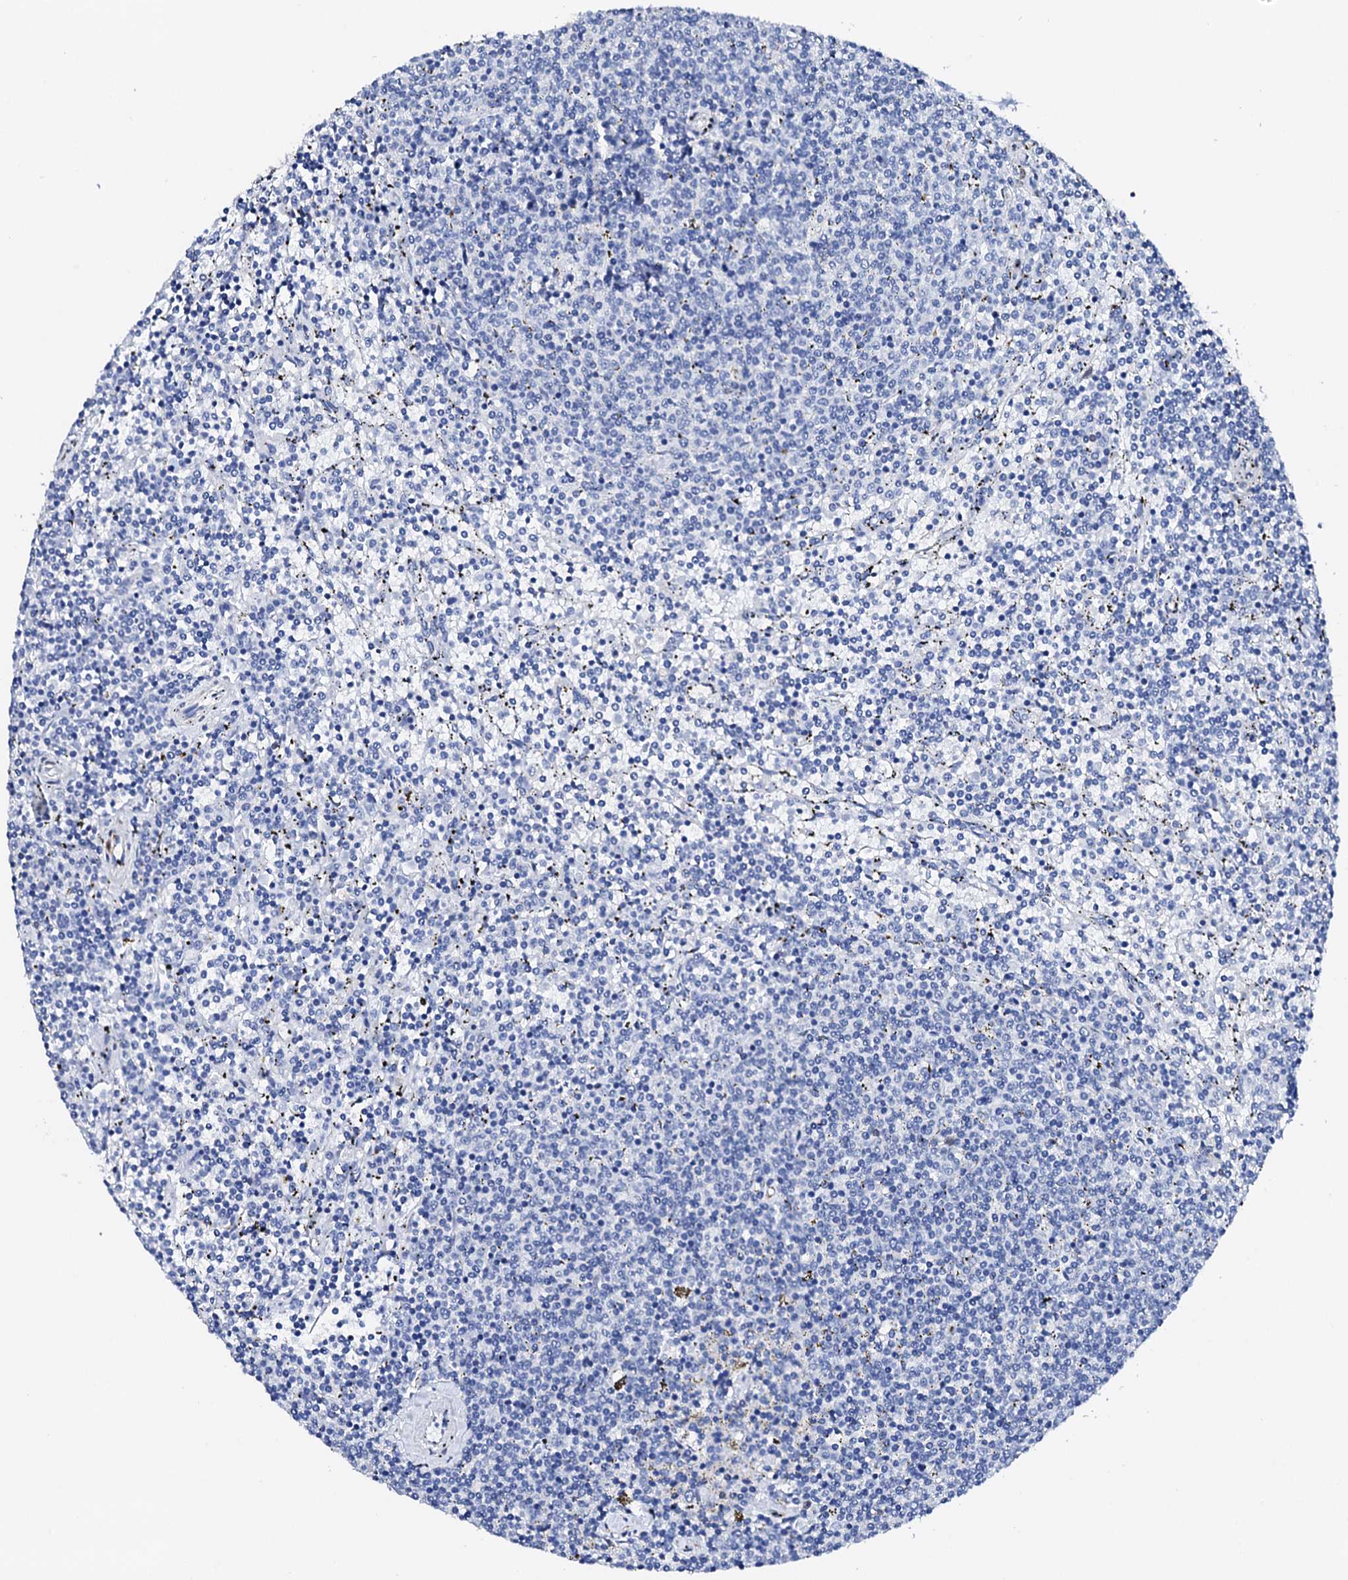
{"staining": {"intensity": "negative", "quantity": "none", "location": "none"}, "tissue": "lymphoma", "cell_type": "Tumor cells", "image_type": "cancer", "snomed": [{"axis": "morphology", "description": "Malignant lymphoma, non-Hodgkin's type, Low grade"}, {"axis": "topography", "description": "Spleen"}], "caption": "Immunohistochemistry (IHC) of human lymphoma reveals no positivity in tumor cells.", "gene": "NRIP2", "patient": {"sex": "female", "age": 50}}